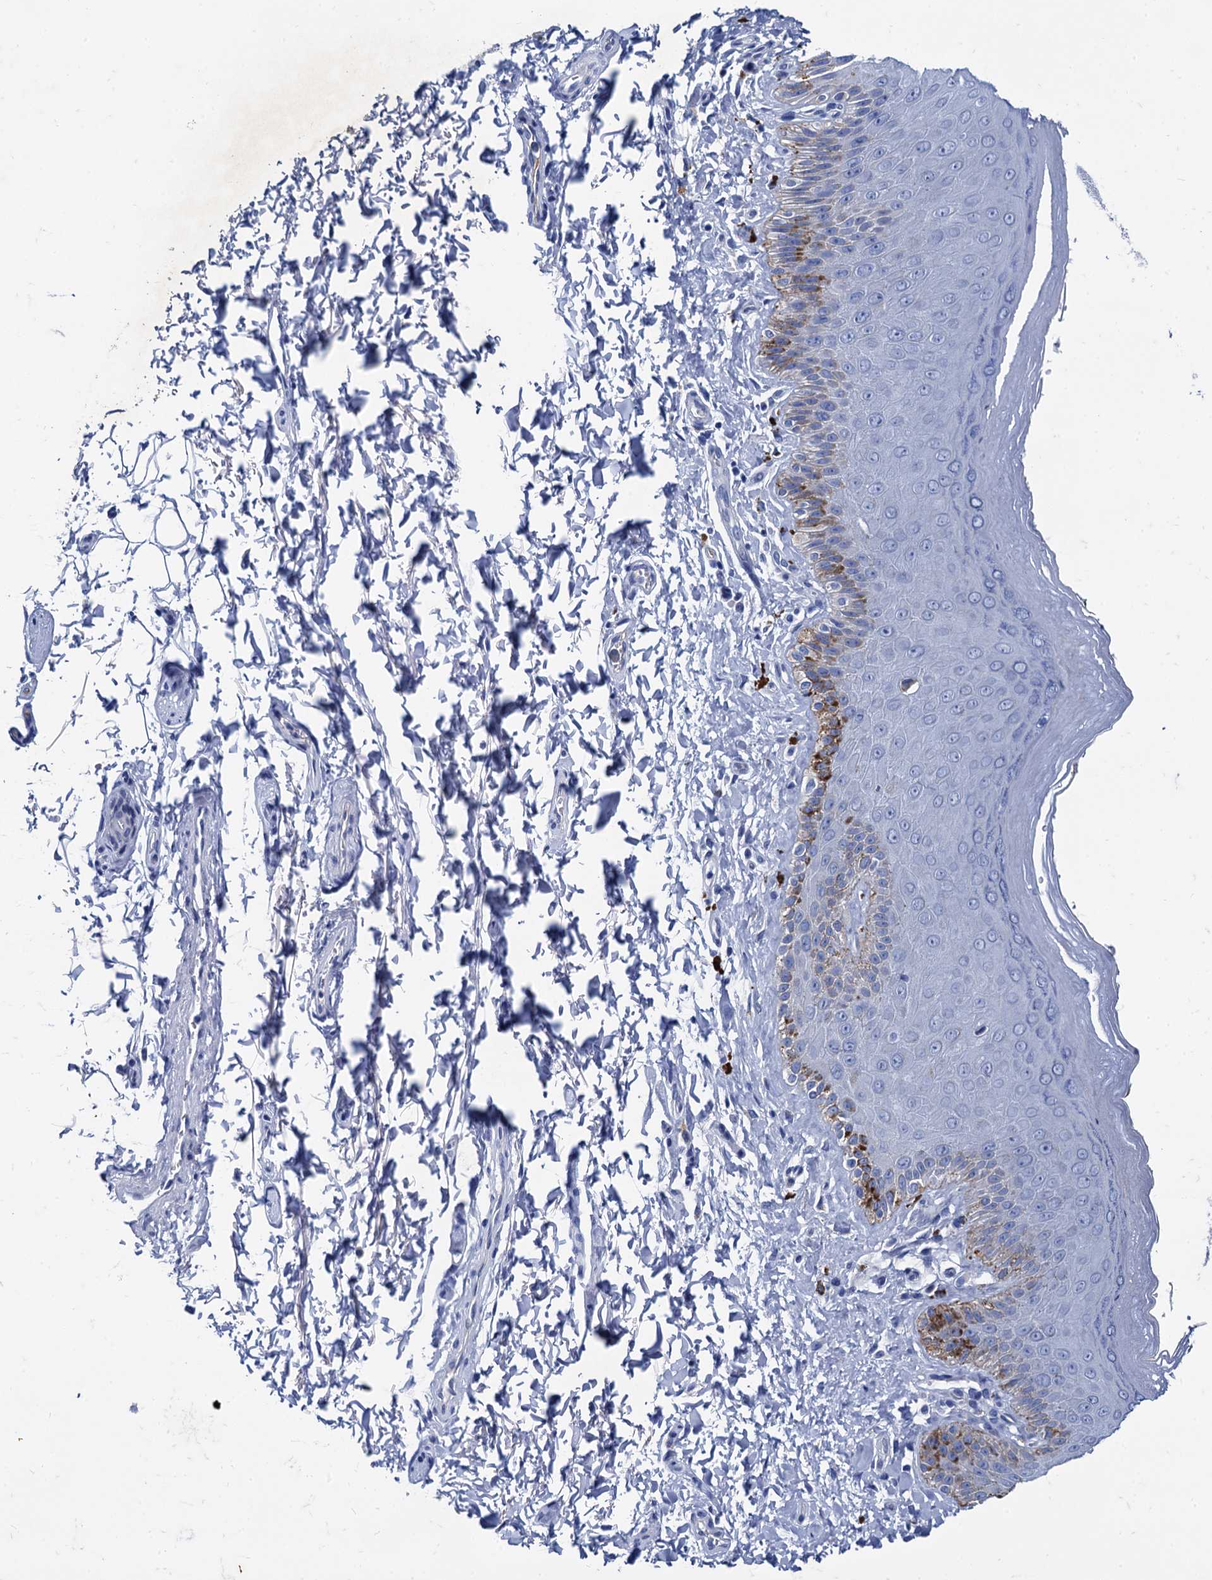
{"staining": {"intensity": "moderate", "quantity": "<25%", "location": "cytoplasmic/membranous"}, "tissue": "skin", "cell_type": "Epidermal cells", "image_type": "normal", "snomed": [{"axis": "morphology", "description": "Normal tissue, NOS"}, {"axis": "topography", "description": "Anal"}], "caption": "A brown stain highlights moderate cytoplasmic/membranous expression of a protein in epidermal cells of normal human skin. The staining was performed using DAB (3,3'-diaminobenzidine) to visualize the protein expression in brown, while the nuclei were stained in blue with hematoxylin (Magnification: 20x).", "gene": "TMEM72", "patient": {"sex": "male", "age": 44}}